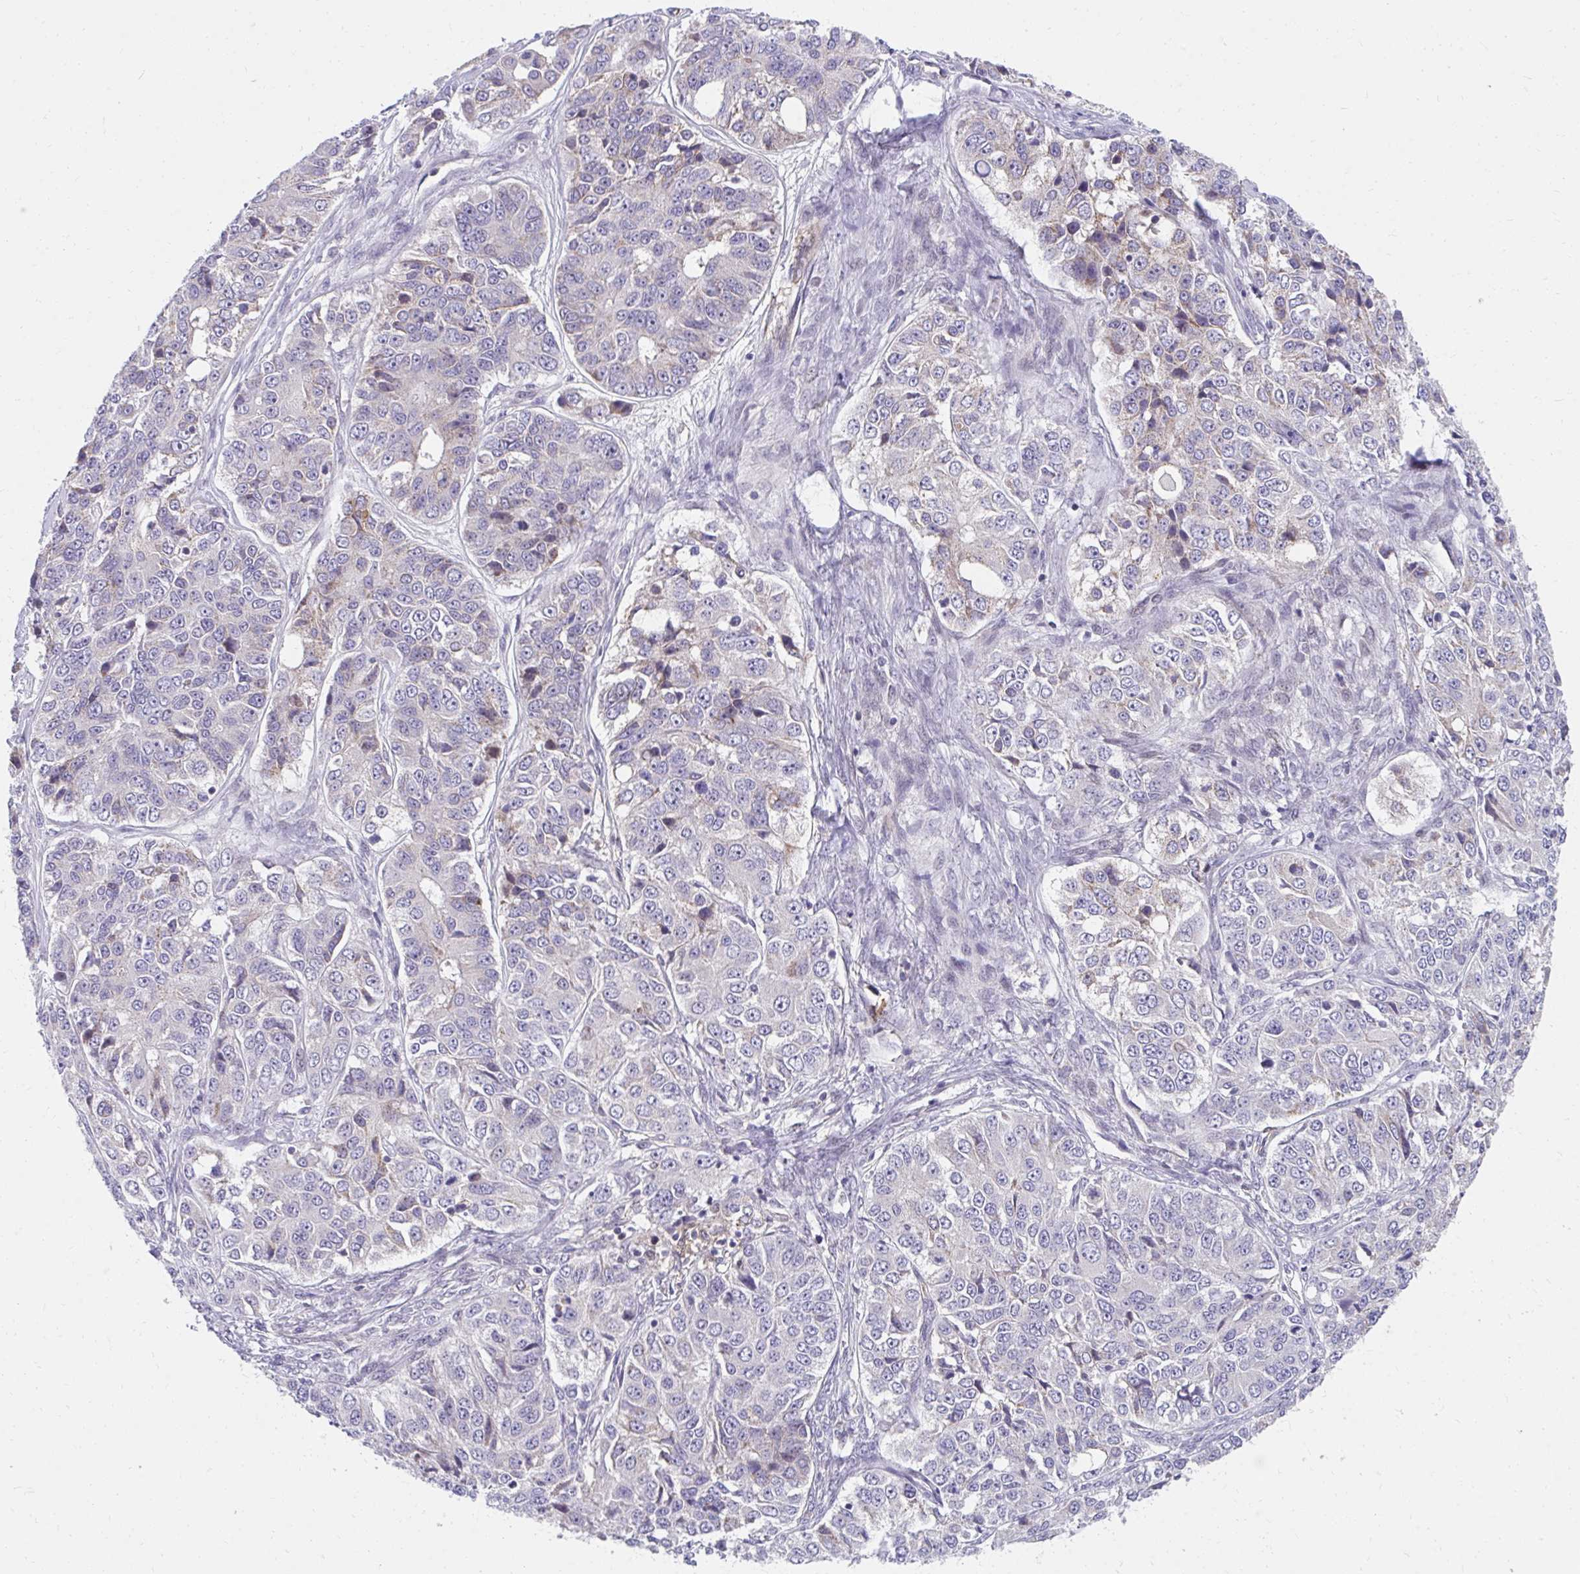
{"staining": {"intensity": "negative", "quantity": "none", "location": "none"}, "tissue": "ovarian cancer", "cell_type": "Tumor cells", "image_type": "cancer", "snomed": [{"axis": "morphology", "description": "Carcinoma, endometroid"}, {"axis": "topography", "description": "Ovary"}], "caption": "This is an immunohistochemistry image of ovarian endometroid carcinoma. There is no positivity in tumor cells.", "gene": "SLAMF7", "patient": {"sex": "female", "age": 51}}